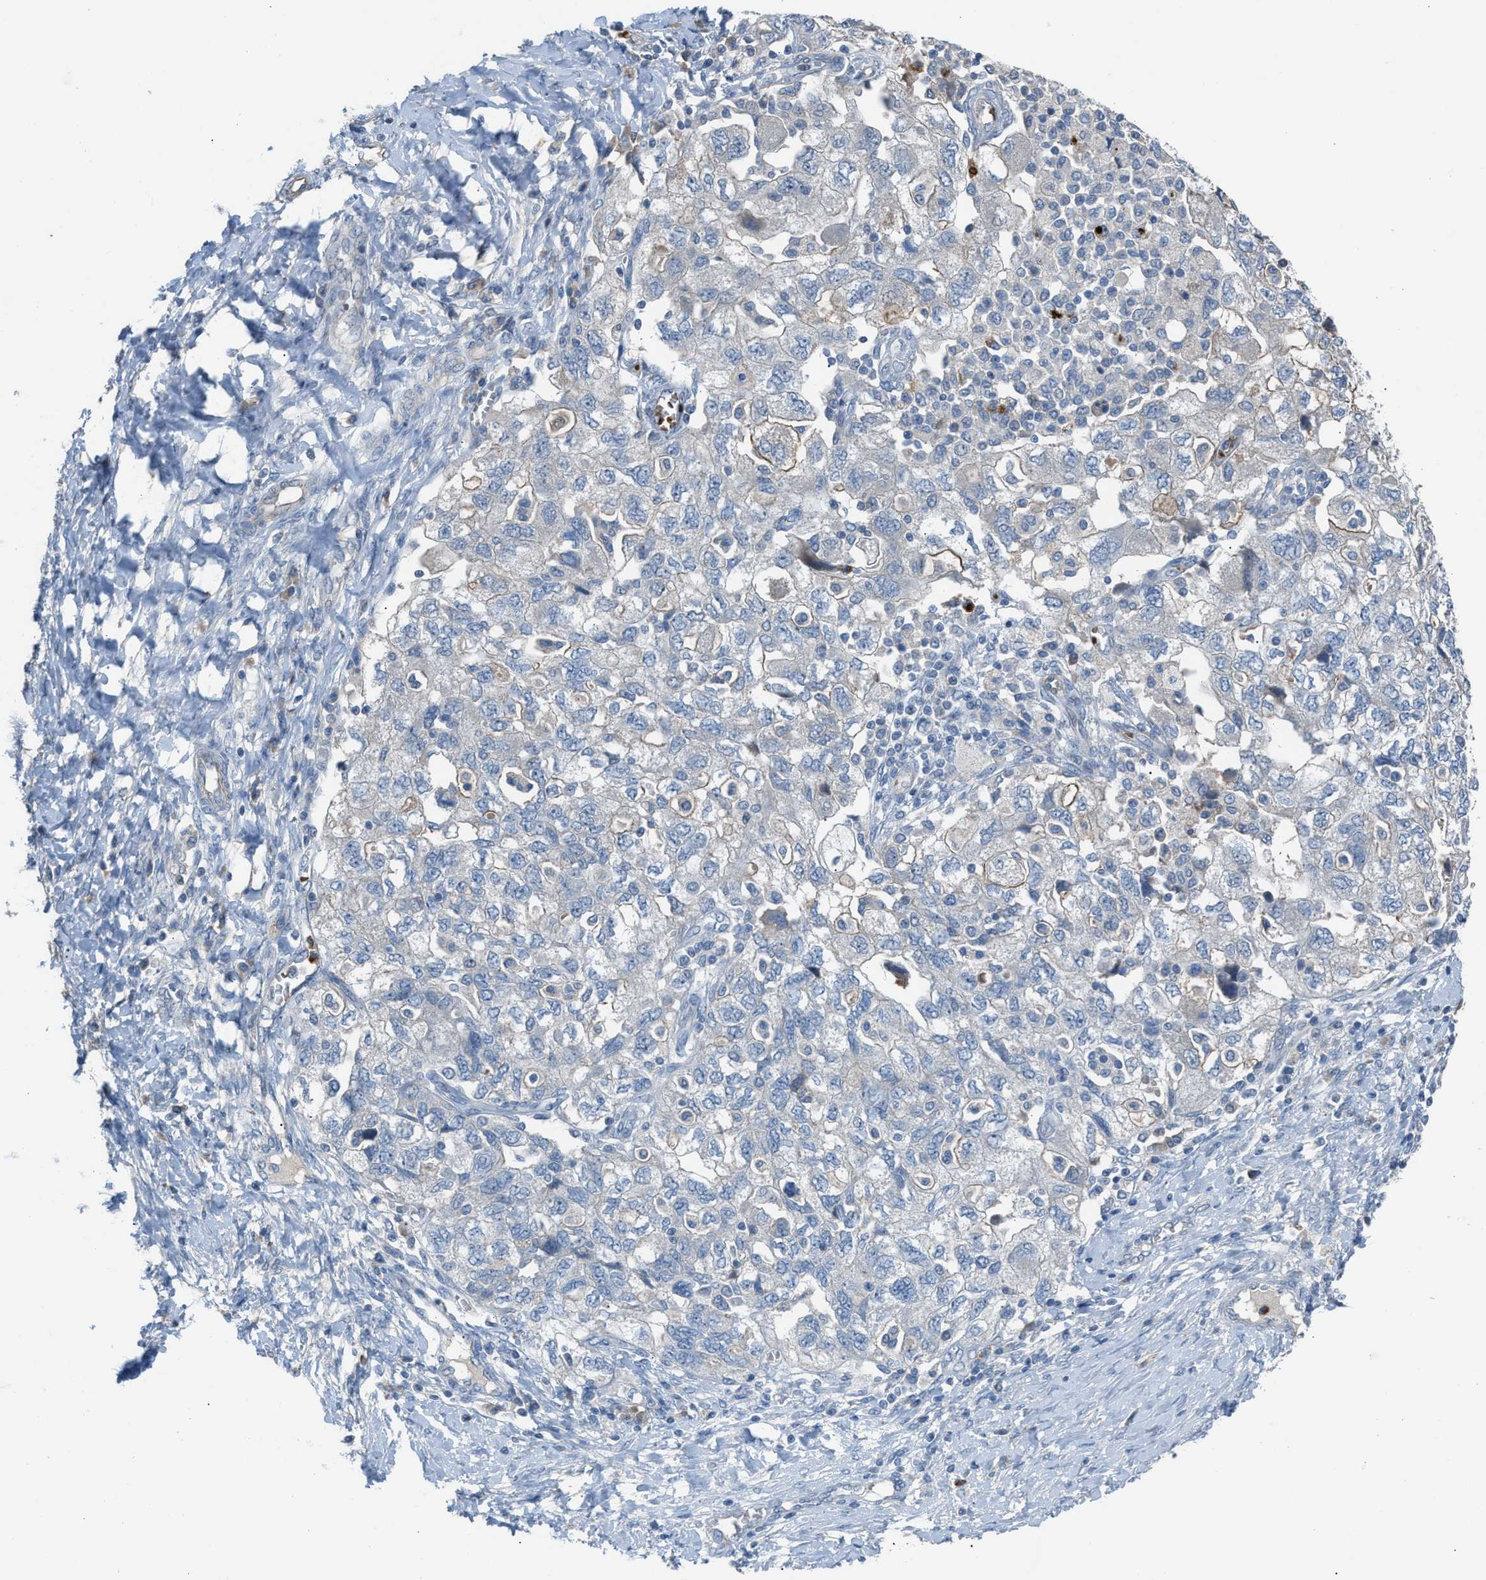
{"staining": {"intensity": "negative", "quantity": "none", "location": "none"}, "tissue": "ovarian cancer", "cell_type": "Tumor cells", "image_type": "cancer", "snomed": [{"axis": "morphology", "description": "Carcinoma, NOS"}, {"axis": "morphology", "description": "Cystadenocarcinoma, serous, NOS"}, {"axis": "topography", "description": "Ovary"}], "caption": "A micrograph of human ovarian serous cystadenocarcinoma is negative for staining in tumor cells.", "gene": "CFAP77", "patient": {"sex": "female", "age": 69}}